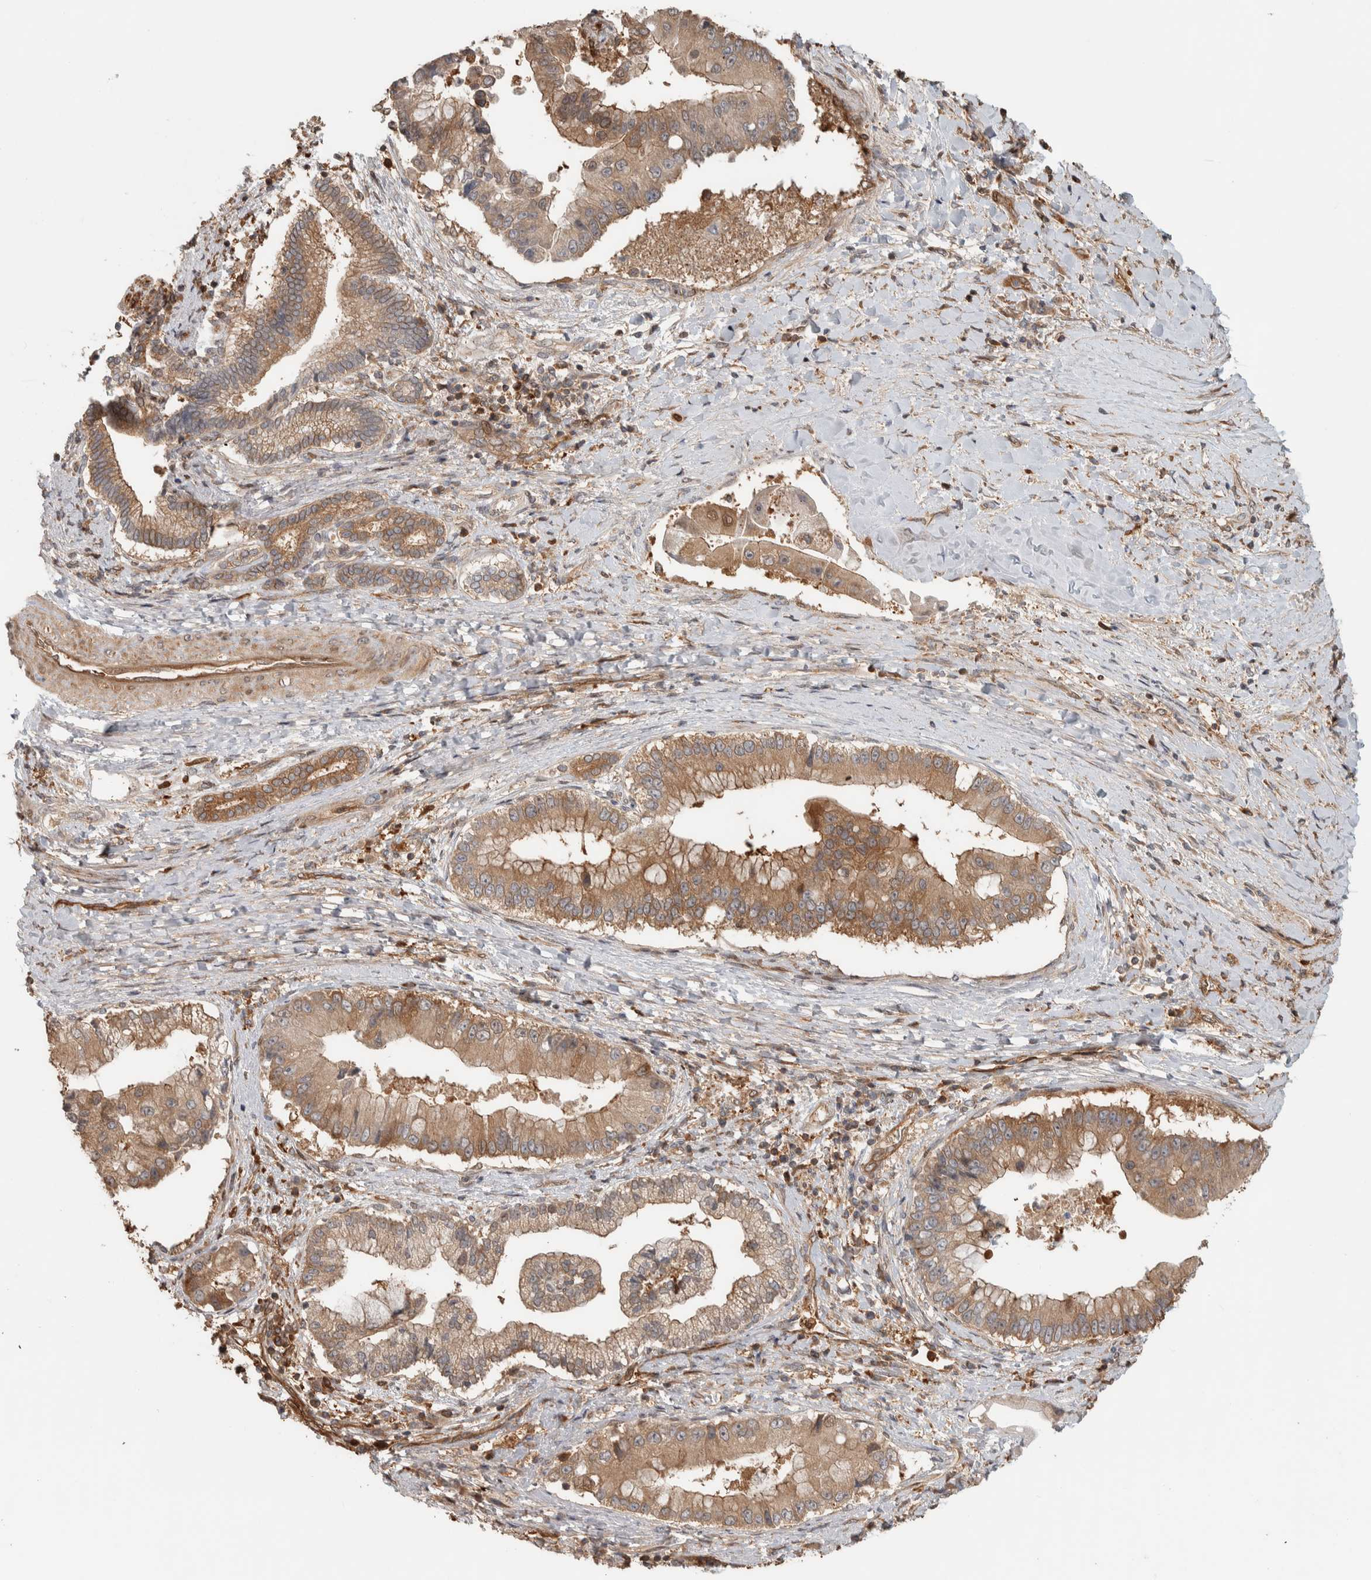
{"staining": {"intensity": "moderate", "quantity": ">75%", "location": "cytoplasmic/membranous"}, "tissue": "liver cancer", "cell_type": "Tumor cells", "image_type": "cancer", "snomed": [{"axis": "morphology", "description": "Cholangiocarcinoma"}, {"axis": "topography", "description": "Liver"}], "caption": "Liver cancer (cholangiocarcinoma) tissue reveals moderate cytoplasmic/membranous positivity in about >75% of tumor cells, visualized by immunohistochemistry. (DAB = brown stain, brightfield microscopy at high magnification).", "gene": "CNTROB", "patient": {"sex": "male", "age": 50}}